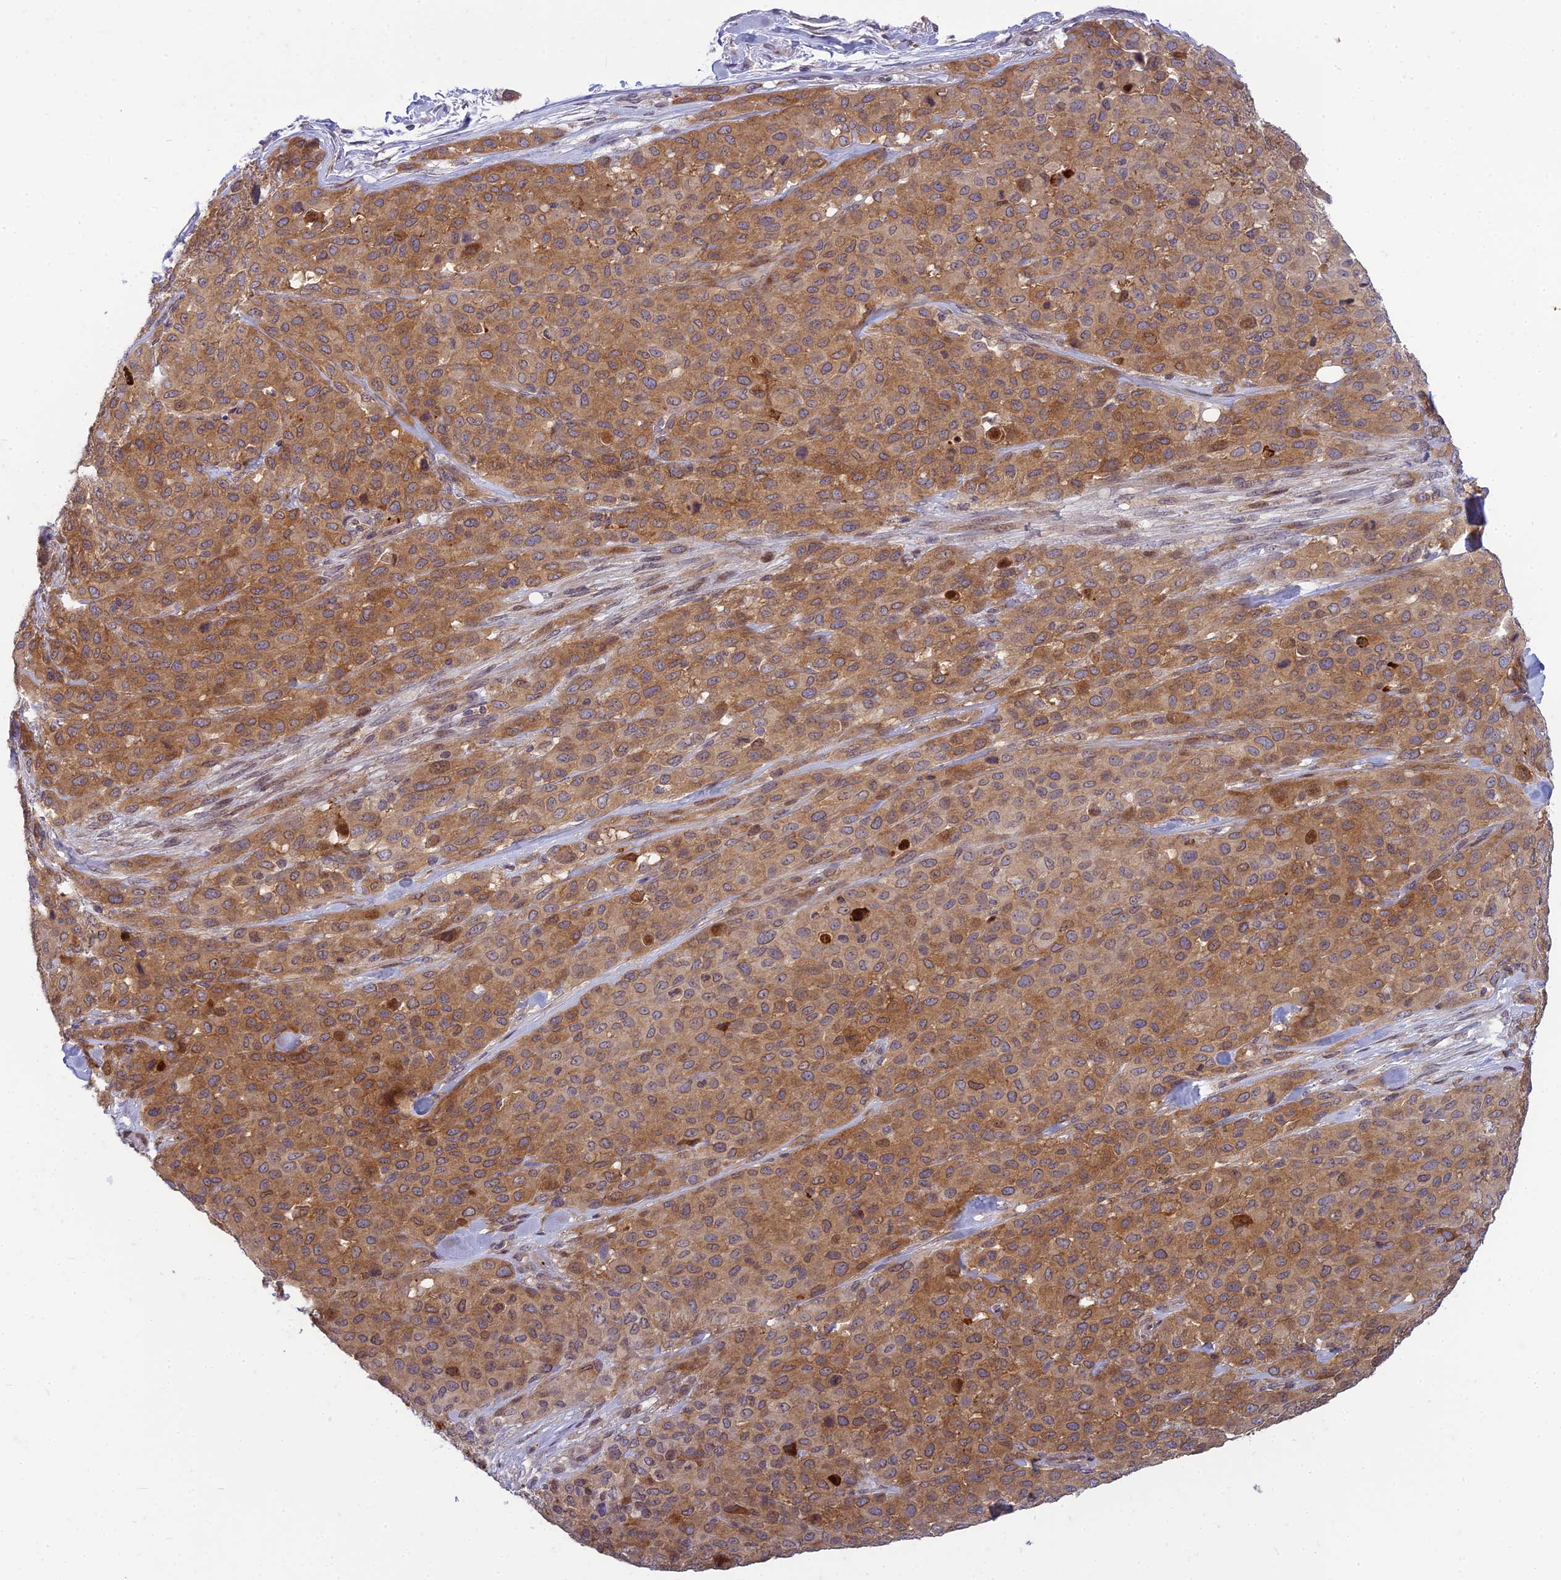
{"staining": {"intensity": "moderate", "quantity": ">75%", "location": "cytoplasmic/membranous"}, "tissue": "melanoma", "cell_type": "Tumor cells", "image_type": "cancer", "snomed": [{"axis": "morphology", "description": "Malignant melanoma, Metastatic site"}, {"axis": "topography", "description": "Skin"}], "caption": "Melanoma was stained to show a protein in brown. There is medium levels of moderate cytoplasmic/membranous expression in about >75% of tumor cells. (brown staining indicates protein expression, while blue staining denotes nuclei).", "gene": "DTX2", "patient": {"sex": "female", "age": 81}}